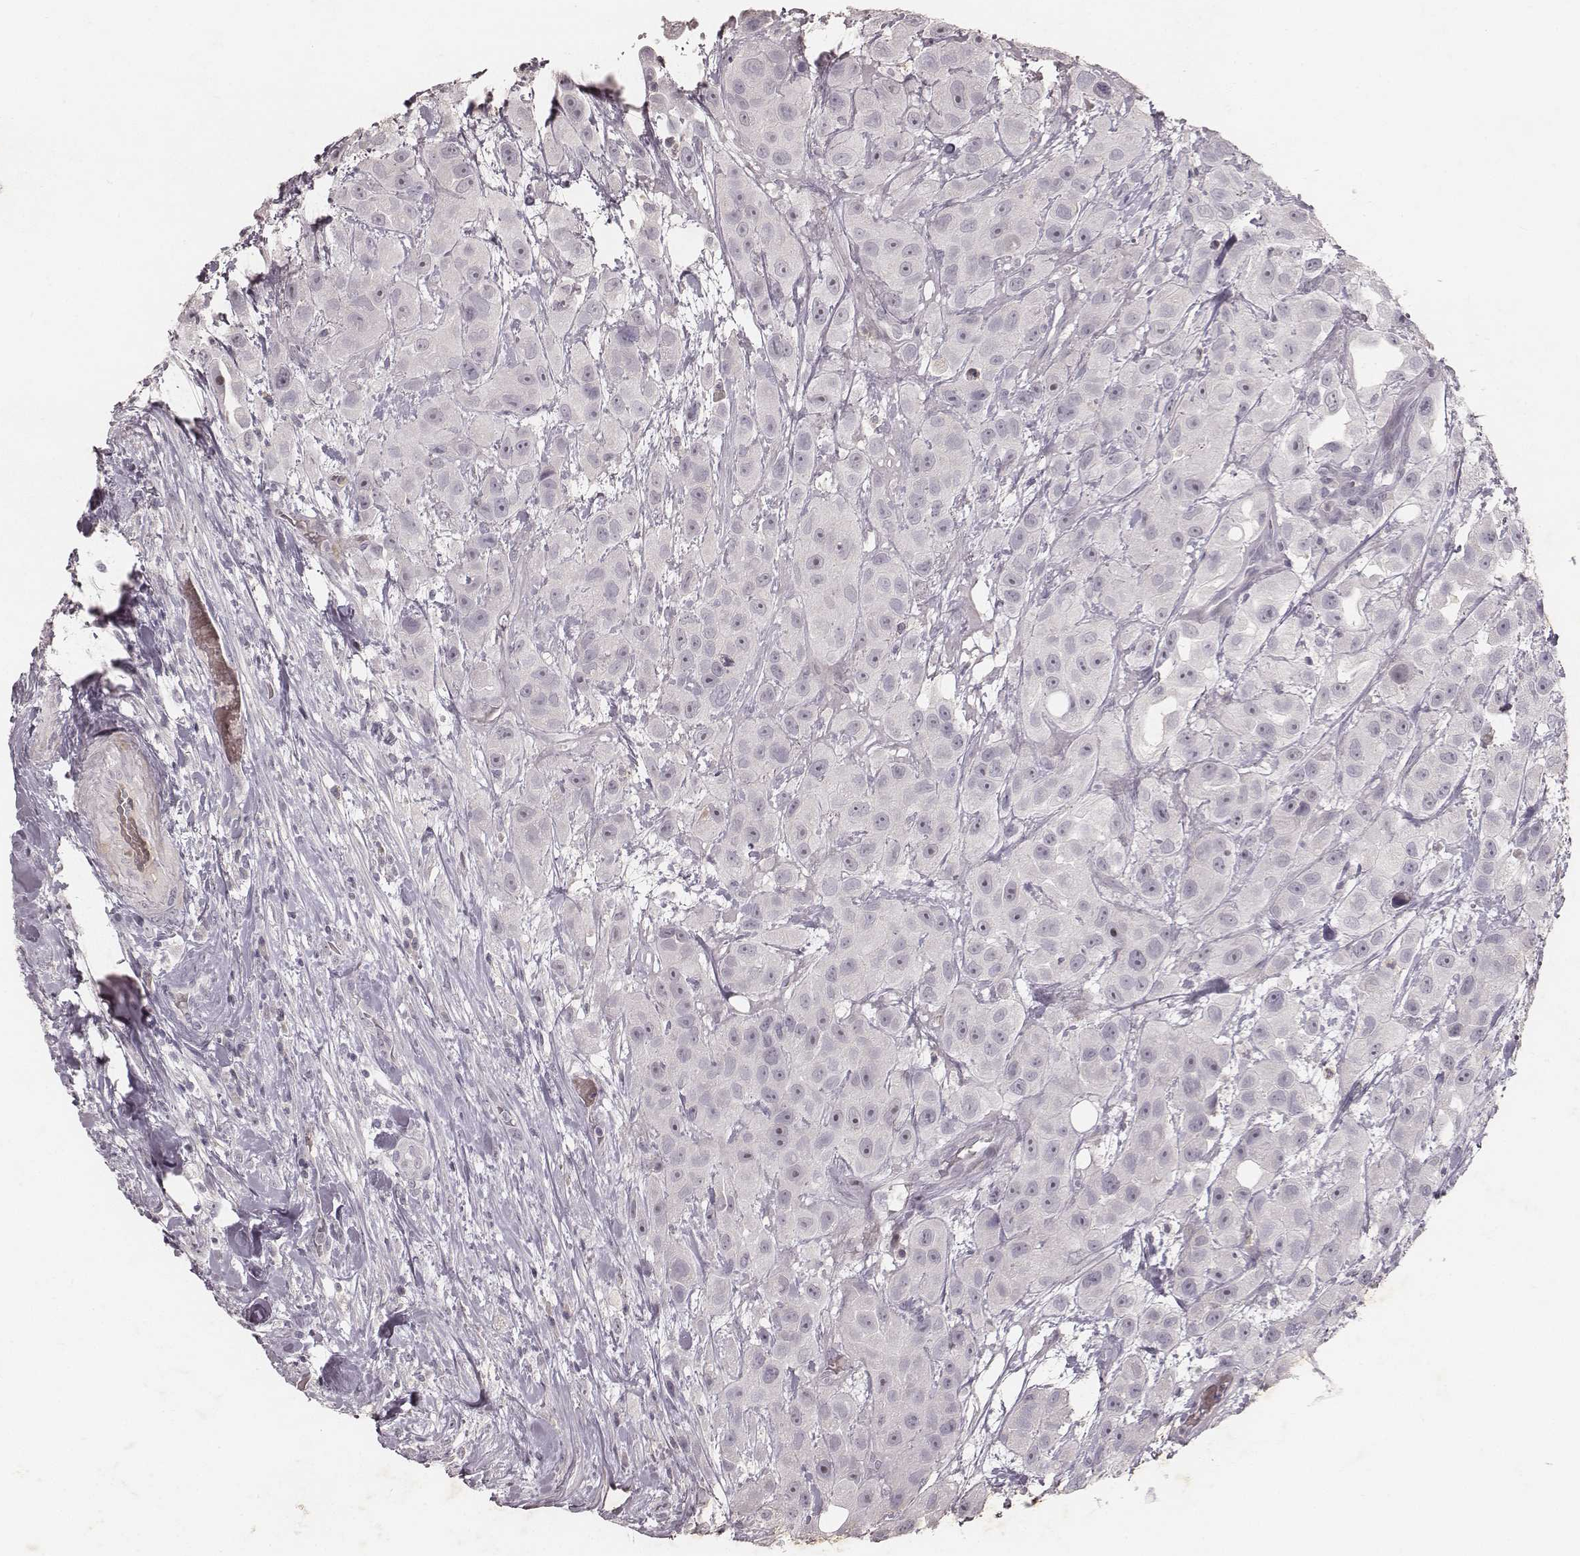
{"staining": {"intensity": "negative", "quantity": "none", "location": "none"}, "tissue": "urothelial cancer", "cell_type": "Tumor cells", "image_type": "cancer", "snomed": [{"axis": "morphology", "description": "Urothelial carcinoma, High grade"}, {"axis": "topography", "description": "Urinary bladder"}], "caption": "This is a photomicrograph of IHC staining of urothelial cancer, which shows no expression in tumor cells.", "gene": "MADCAM1", "patient": {"sex": "male", "age": 79}}